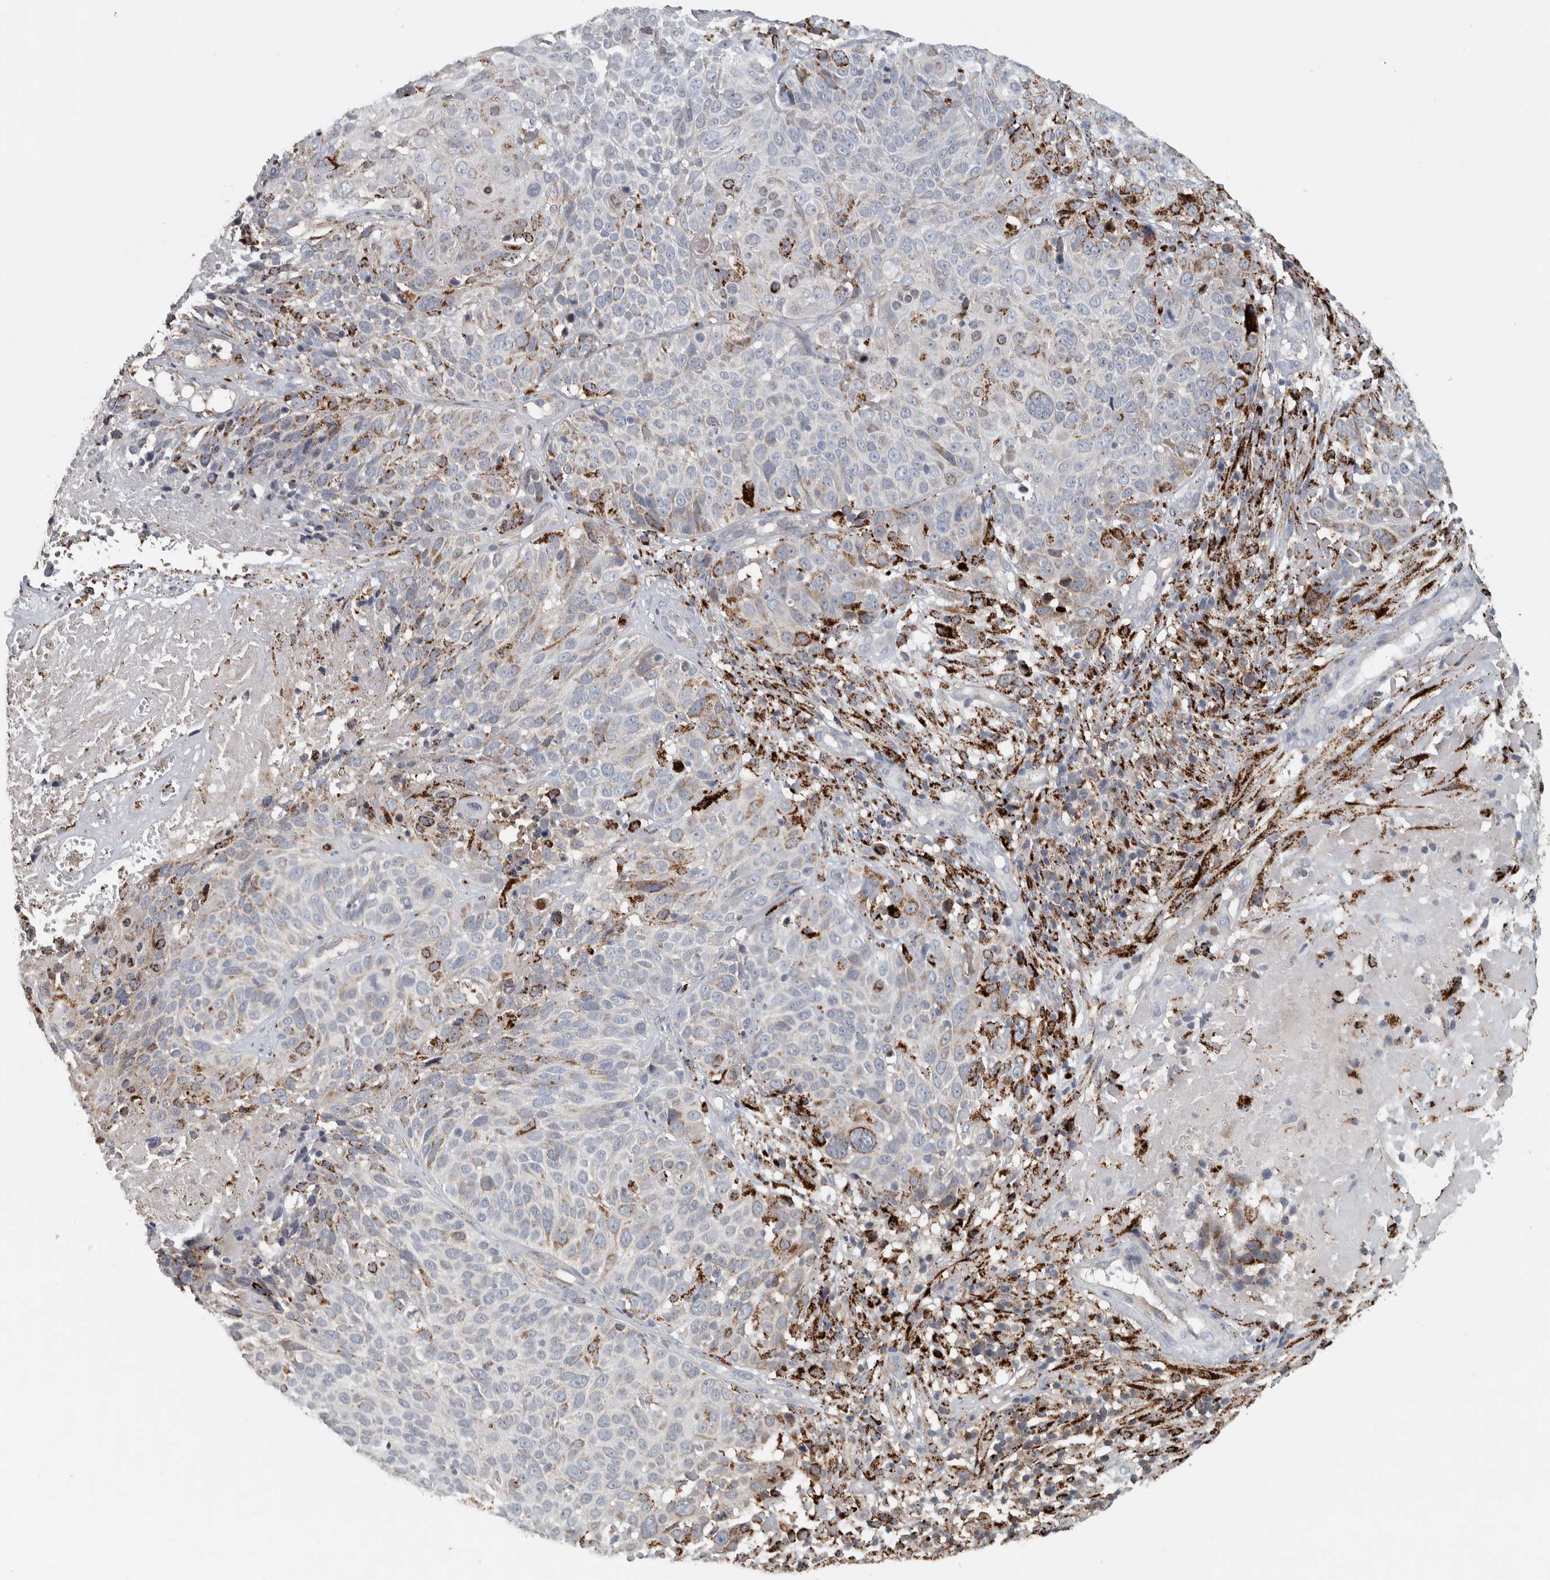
{"staining": {"intensity": "strong", "quantity": "<25%", "location": "cytoplasmic/membranous"}, "tissue": "cervical cancer", "cell_type": "Tumor cells", "image_type": "cancer", "snomed": [{"axis": "morphology", "description": "Squamous cell carcinoma, NOS"}, {"axis": "topography", "description": "Cervix"}], "caption": "Brown immunohistochemical staining in cervical cancer (squamous cell carcinoma) exhibits strong cytoplasmic/membranous staining in approximately <25% of tumor cells.", "gene": "FAM78A", "patient": {"sex": "female", "age": 74}}